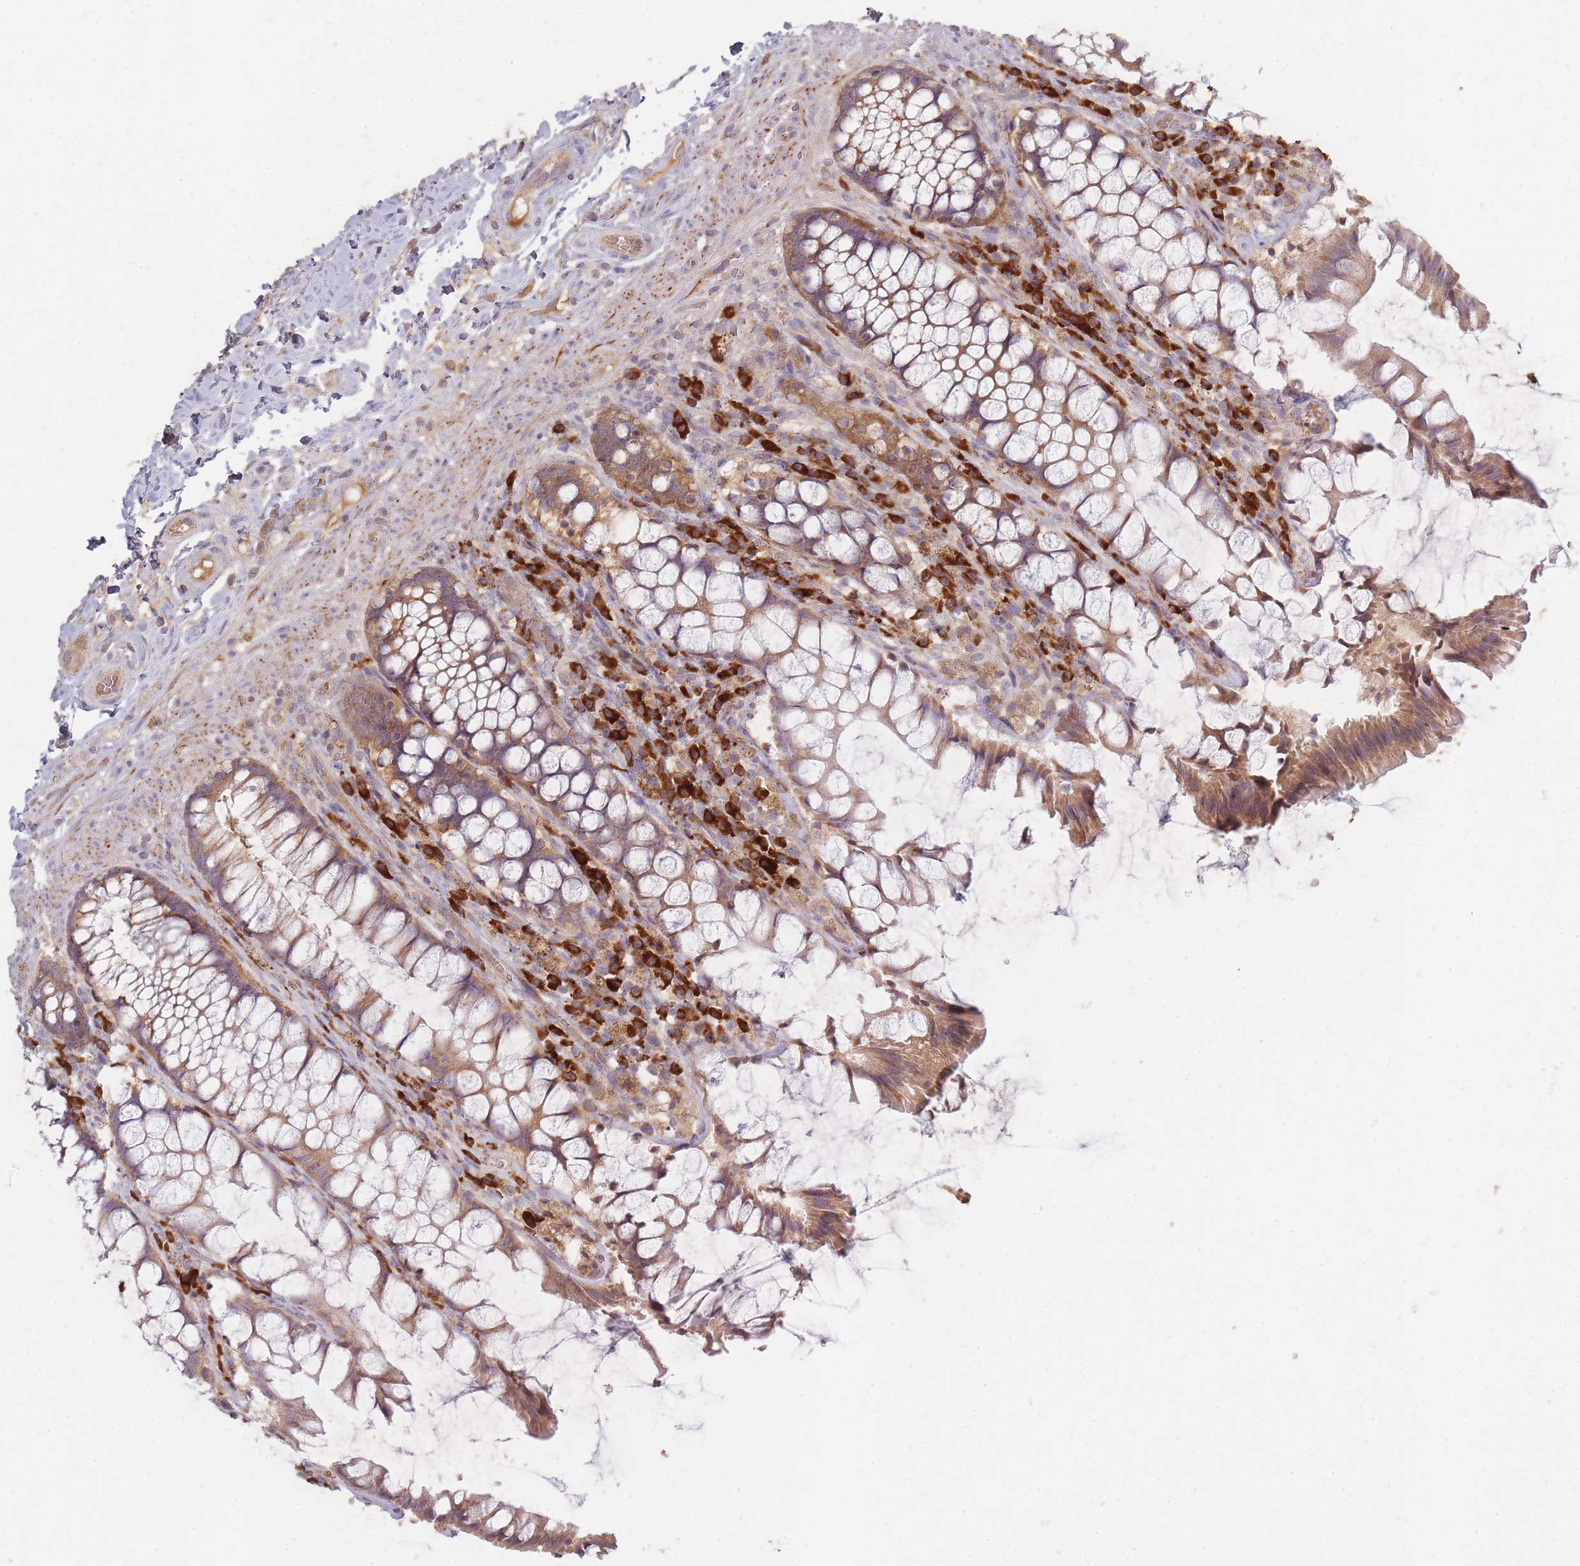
{"staining": {"intensity": "moderate", "quantity": ">75%", "location": "cytoplasmic/membranous"}, "tissue": "rectum", "cell_type": "Glandular cells", "image_type": "normal", "snomed": [{"axis": "morphology", "description": "Normal tissue, NOS"}, {"axis": "topography", "description": "Rectum"}], "caption": "IHC of normal human rectum demonstrates medium levels of moderate cytoplasmic/membranous staining in about >75% of glandular cells.", "gene": "SMIM14", "patient": {"sex": "female", "age": 58}}